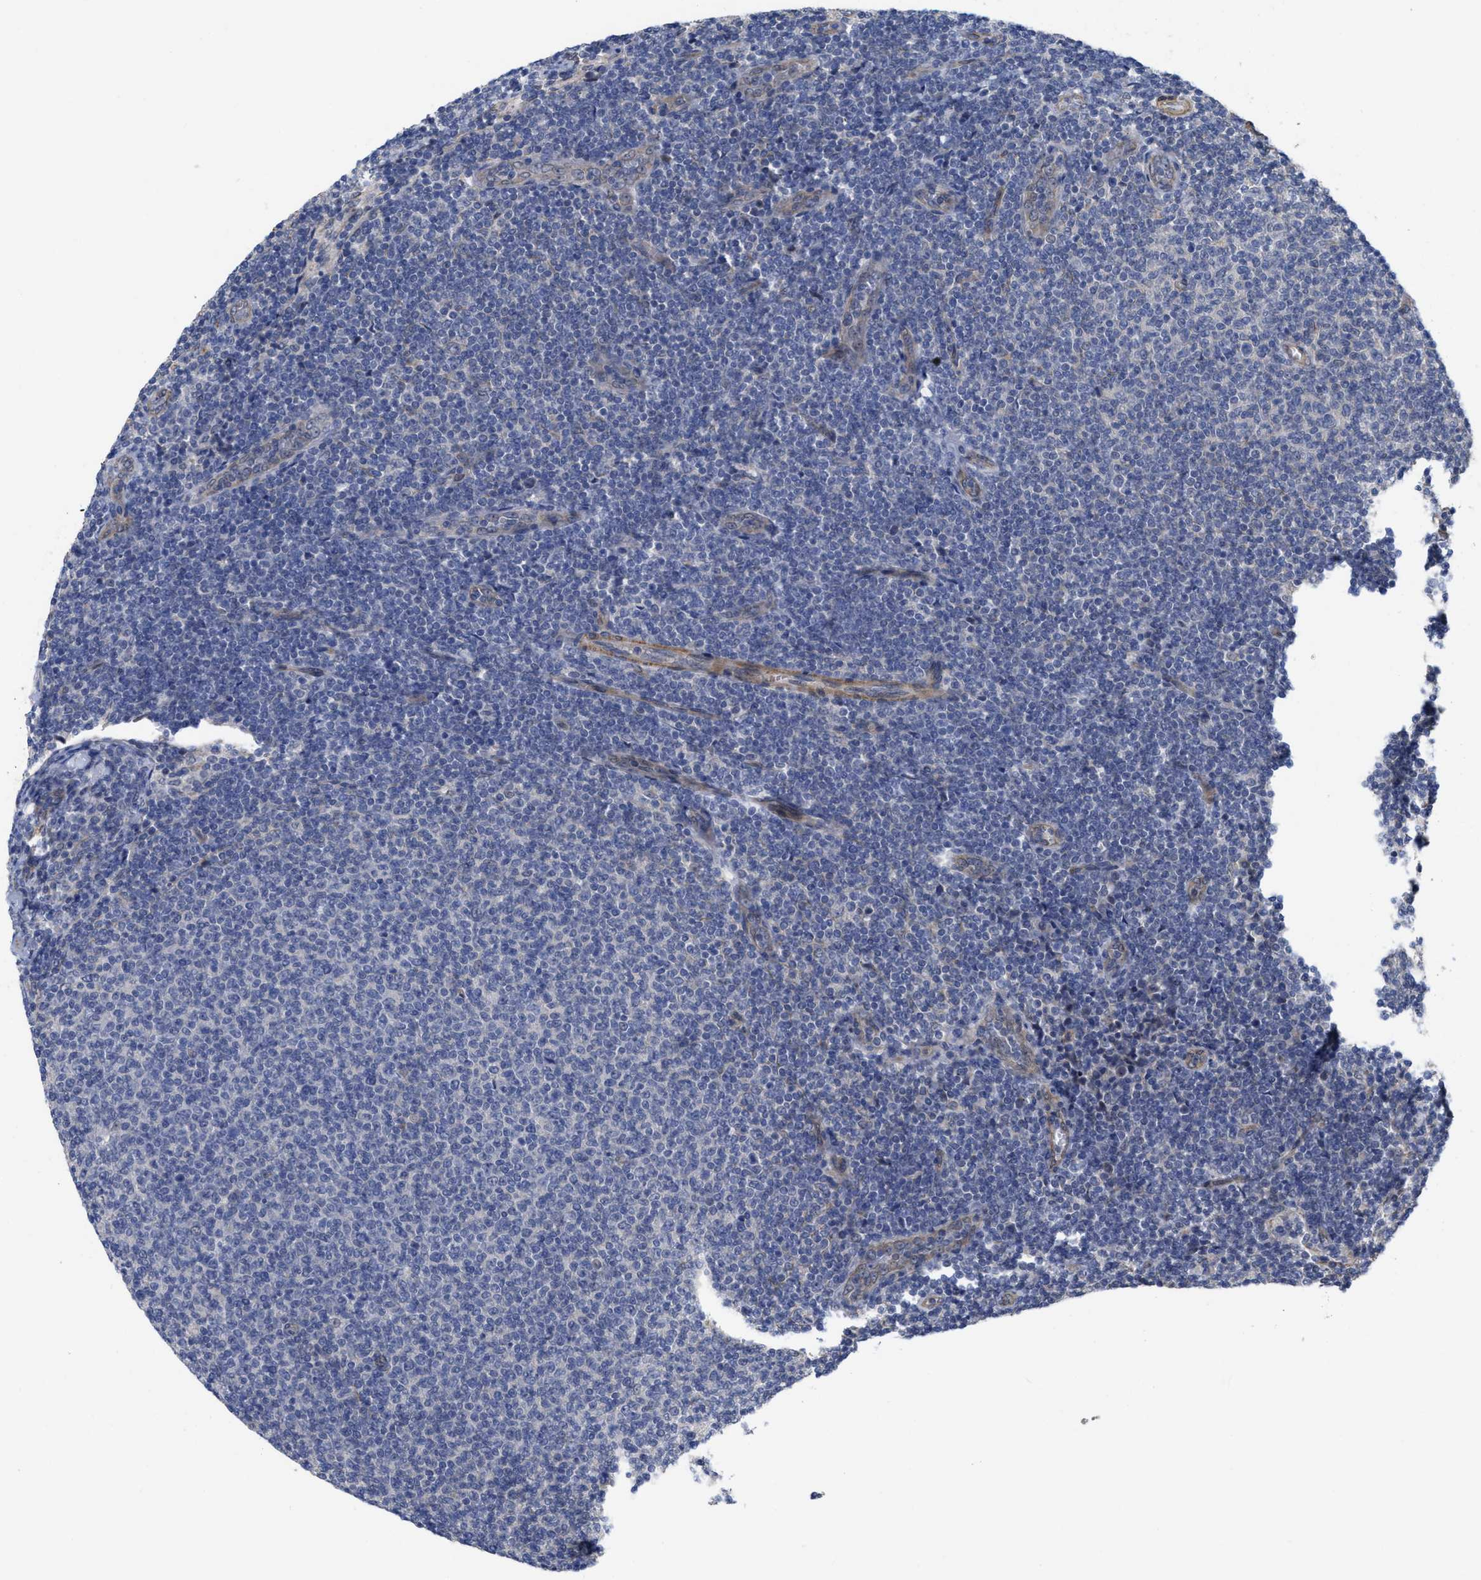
{"staining": {"intensity": "negative", "quantity": "none", "location": "none"}, "tissue": "lymphoma", "cell_type": "Tumor cells", "image_type": "cancer", "snomed": [{"axis": "morphology", "description": "Malignant lymphoma, non-Hodgkin's type, Low grade"}, {"axis": "topography", "description": "Lymph node"}], "caption": "Lymphoma was stained to show a protein in brown. There is no significant expression in tumor cells.", "gene": "ARHGEF26", "patient": {"sex": "male", "age": 66}}